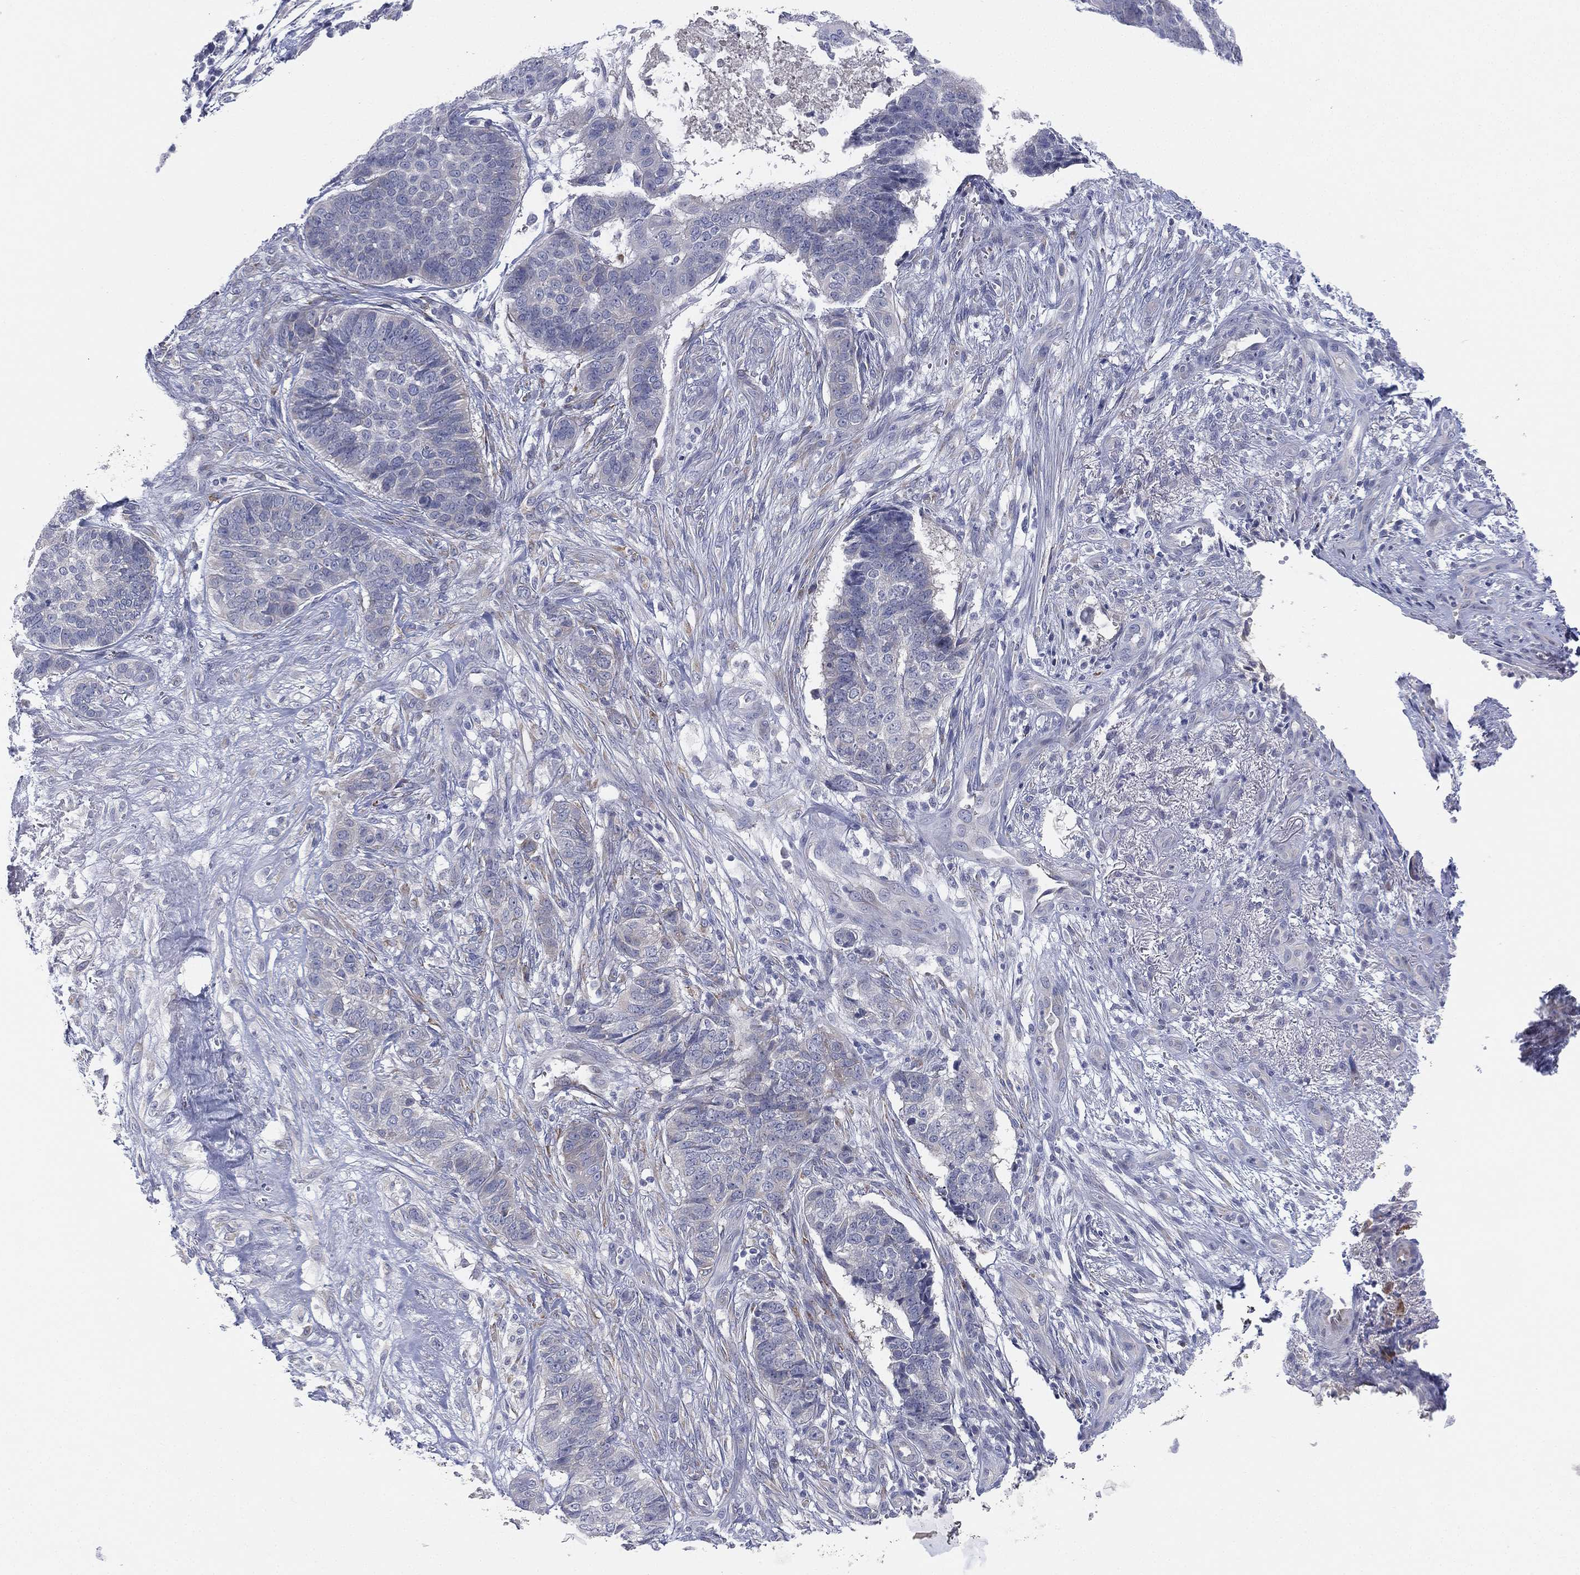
{"staining": {"intensity": "negative", "quantity": "none", "location": "none"}, "tissue": "skin cancer", "cell_type": "Tumor cells", "image_type": "cancer", "snomed": [{"axis": "morphology", "description": "Basal cell carcinoma"}, {"axis": "topography", "description": "Skin"}], "caption": "The immunohistochemistry (IHC) histopathology image has no significant staining in tumor cells of skin cancer (basal cell carcinoma) tissue.", "gene": "MLF1", "patient": {"sex": "male", "age": 86}}